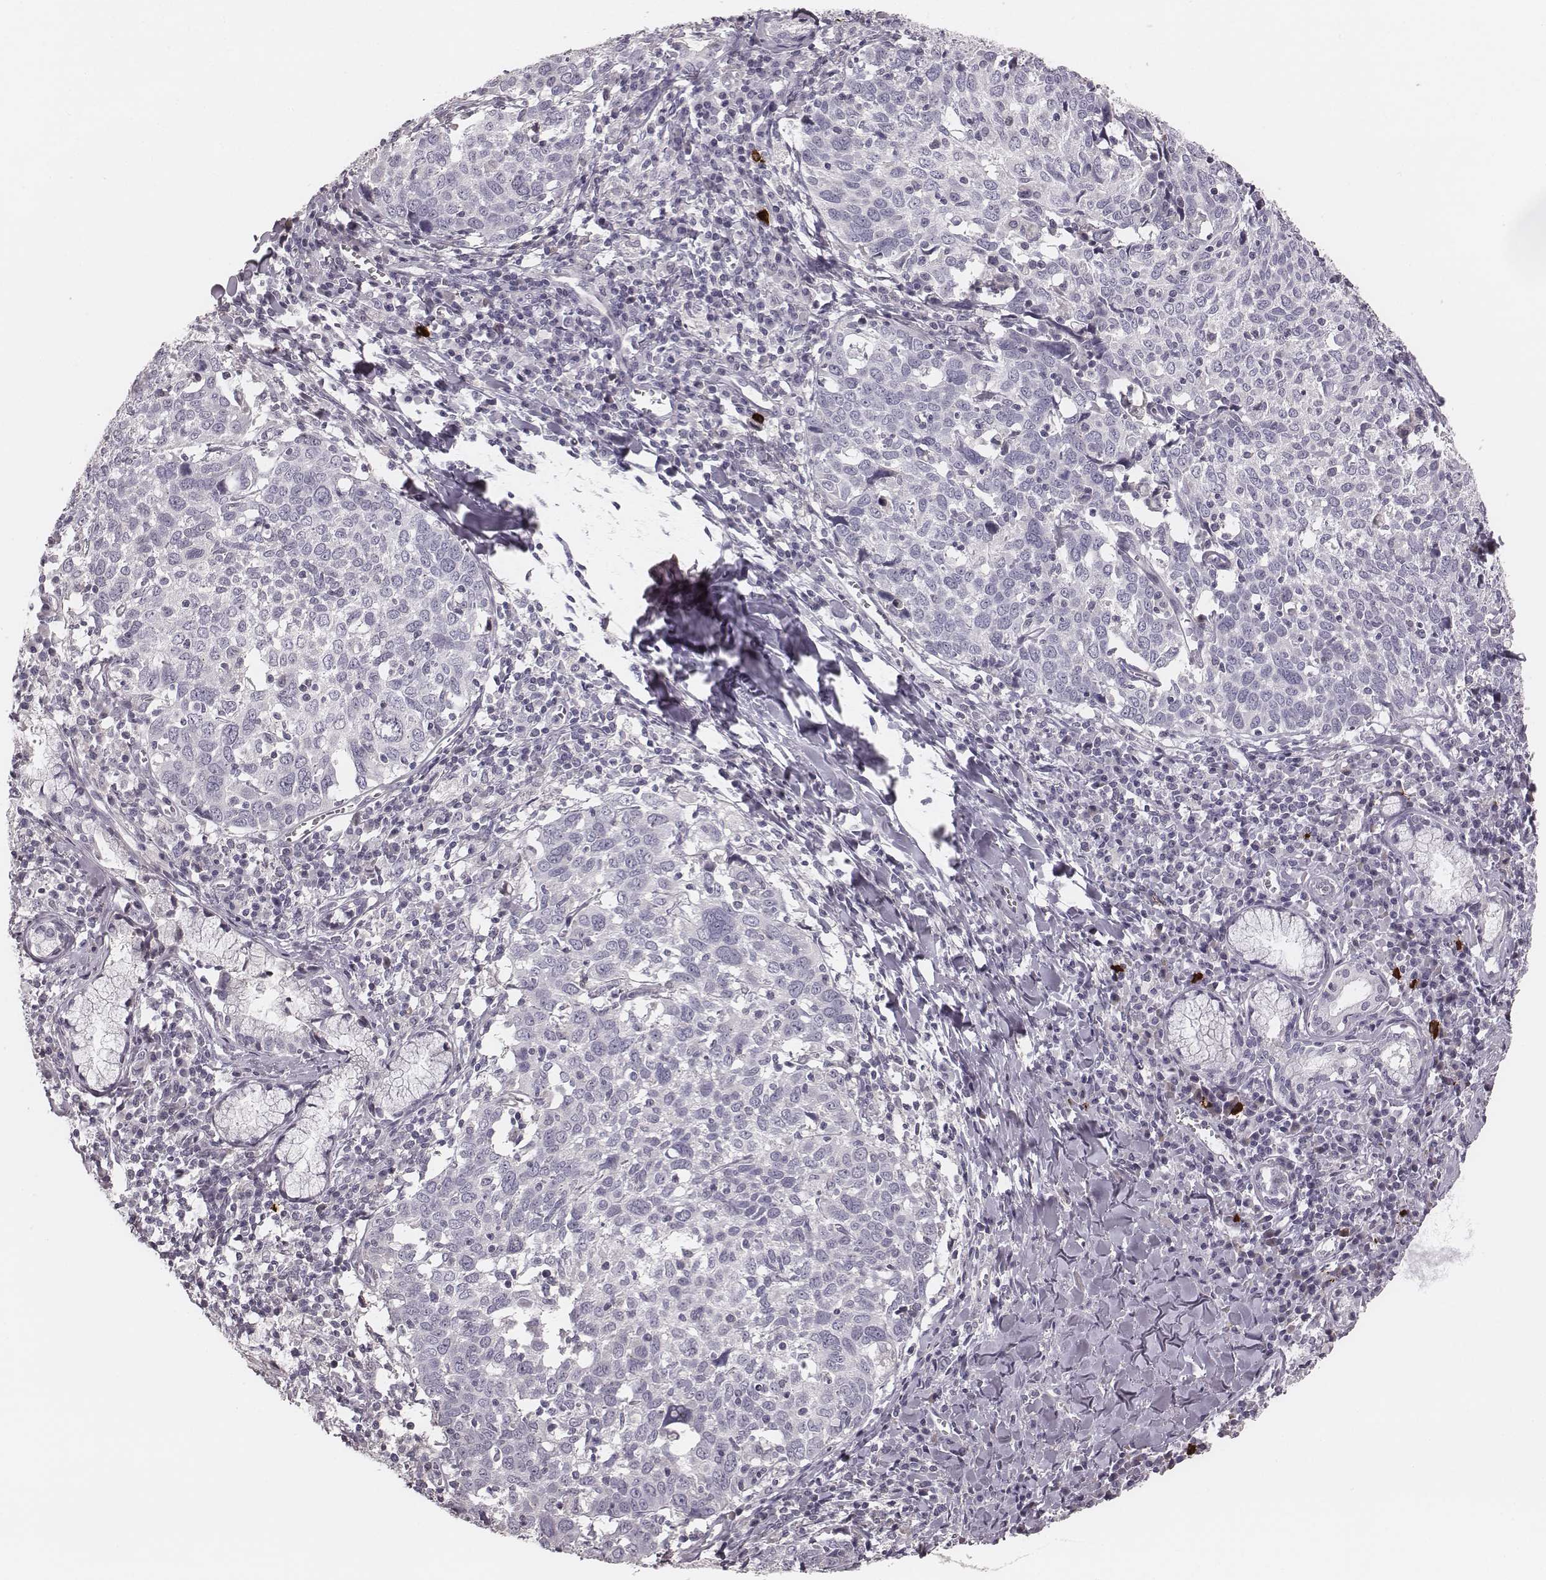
{"staining": {"intensity": "negative", "quantity": "none", "location": "none"}, "tissue": "lung cancer", "cell_type": "Tumor cells", "image_type": "cancer", "snomed": [{"axis": "morphology", "description": "Squamous cell carcinoma, NOS"}, {"axis": "topography", "description": "Lung"}], "caption": "Tumor cells show no significant expression in lung cancer (squamous cell carcinoma).", "gene": "S100Z", "patient": {"sex": "male", "age": 57}}